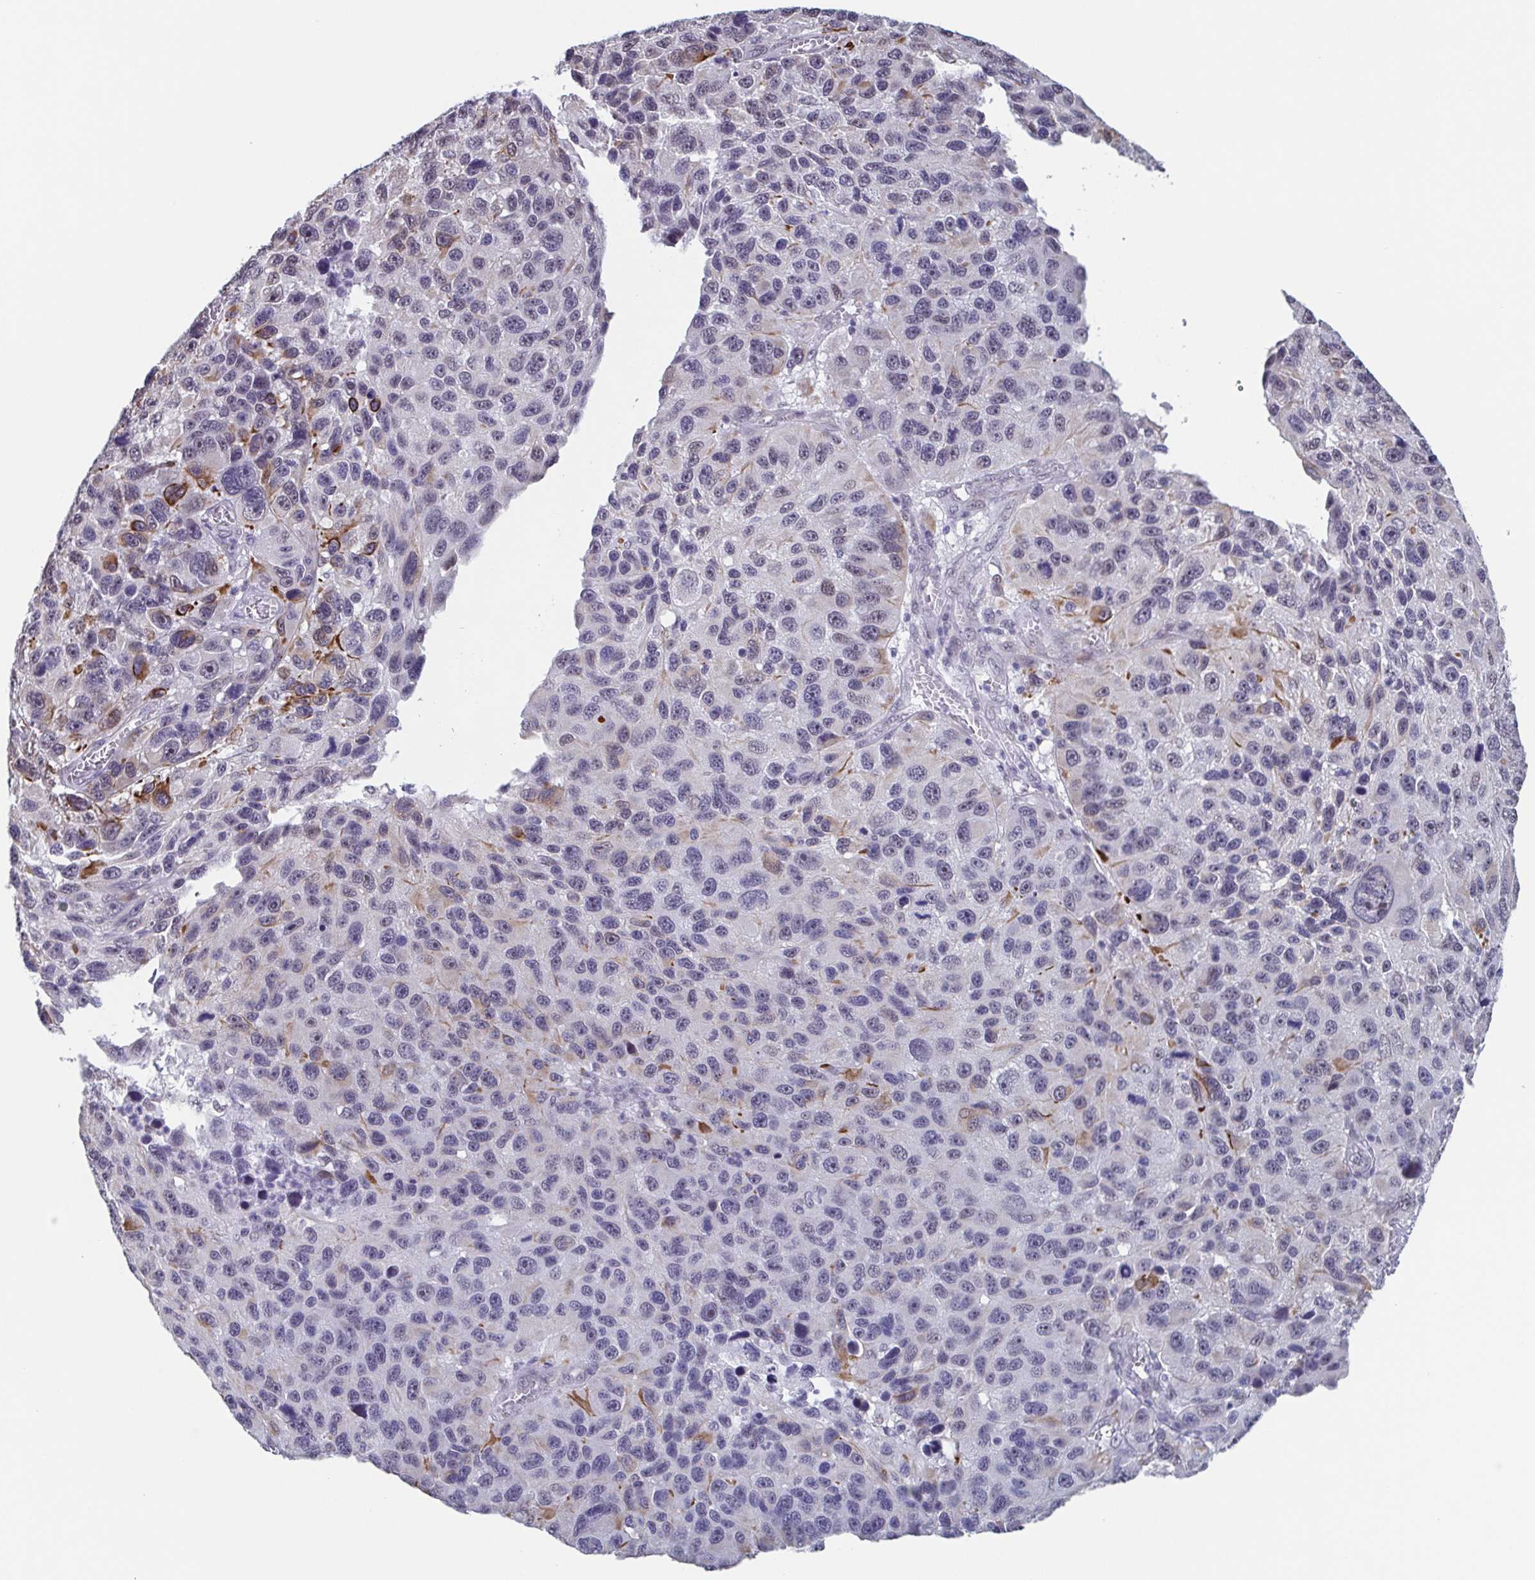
{"staining": {"intensity": "moderate", "quantity": "<25%", "location": "cytoplasmic/membranous"}, "tissue": "melanoma", "cell_type": "Tumor cells", "image_type": "cancer", "snomed": [{"axis": "morphology", "description": "Malignant melanoma, NOS"}, {"axis": "topography", "description": "Skin"}], "caption": "Immunohistochemical staining of malignant melanoma shows moderate cytoplasmic/membranous protein positivity in approximately <25% of tumor cells. (DAB (3,3'-diaminobenzidine) IHC, brown staining for protein, blue staining for nuclei).", "gene": "TMEM92", "patient": {"sex": "male", "age": 53}}